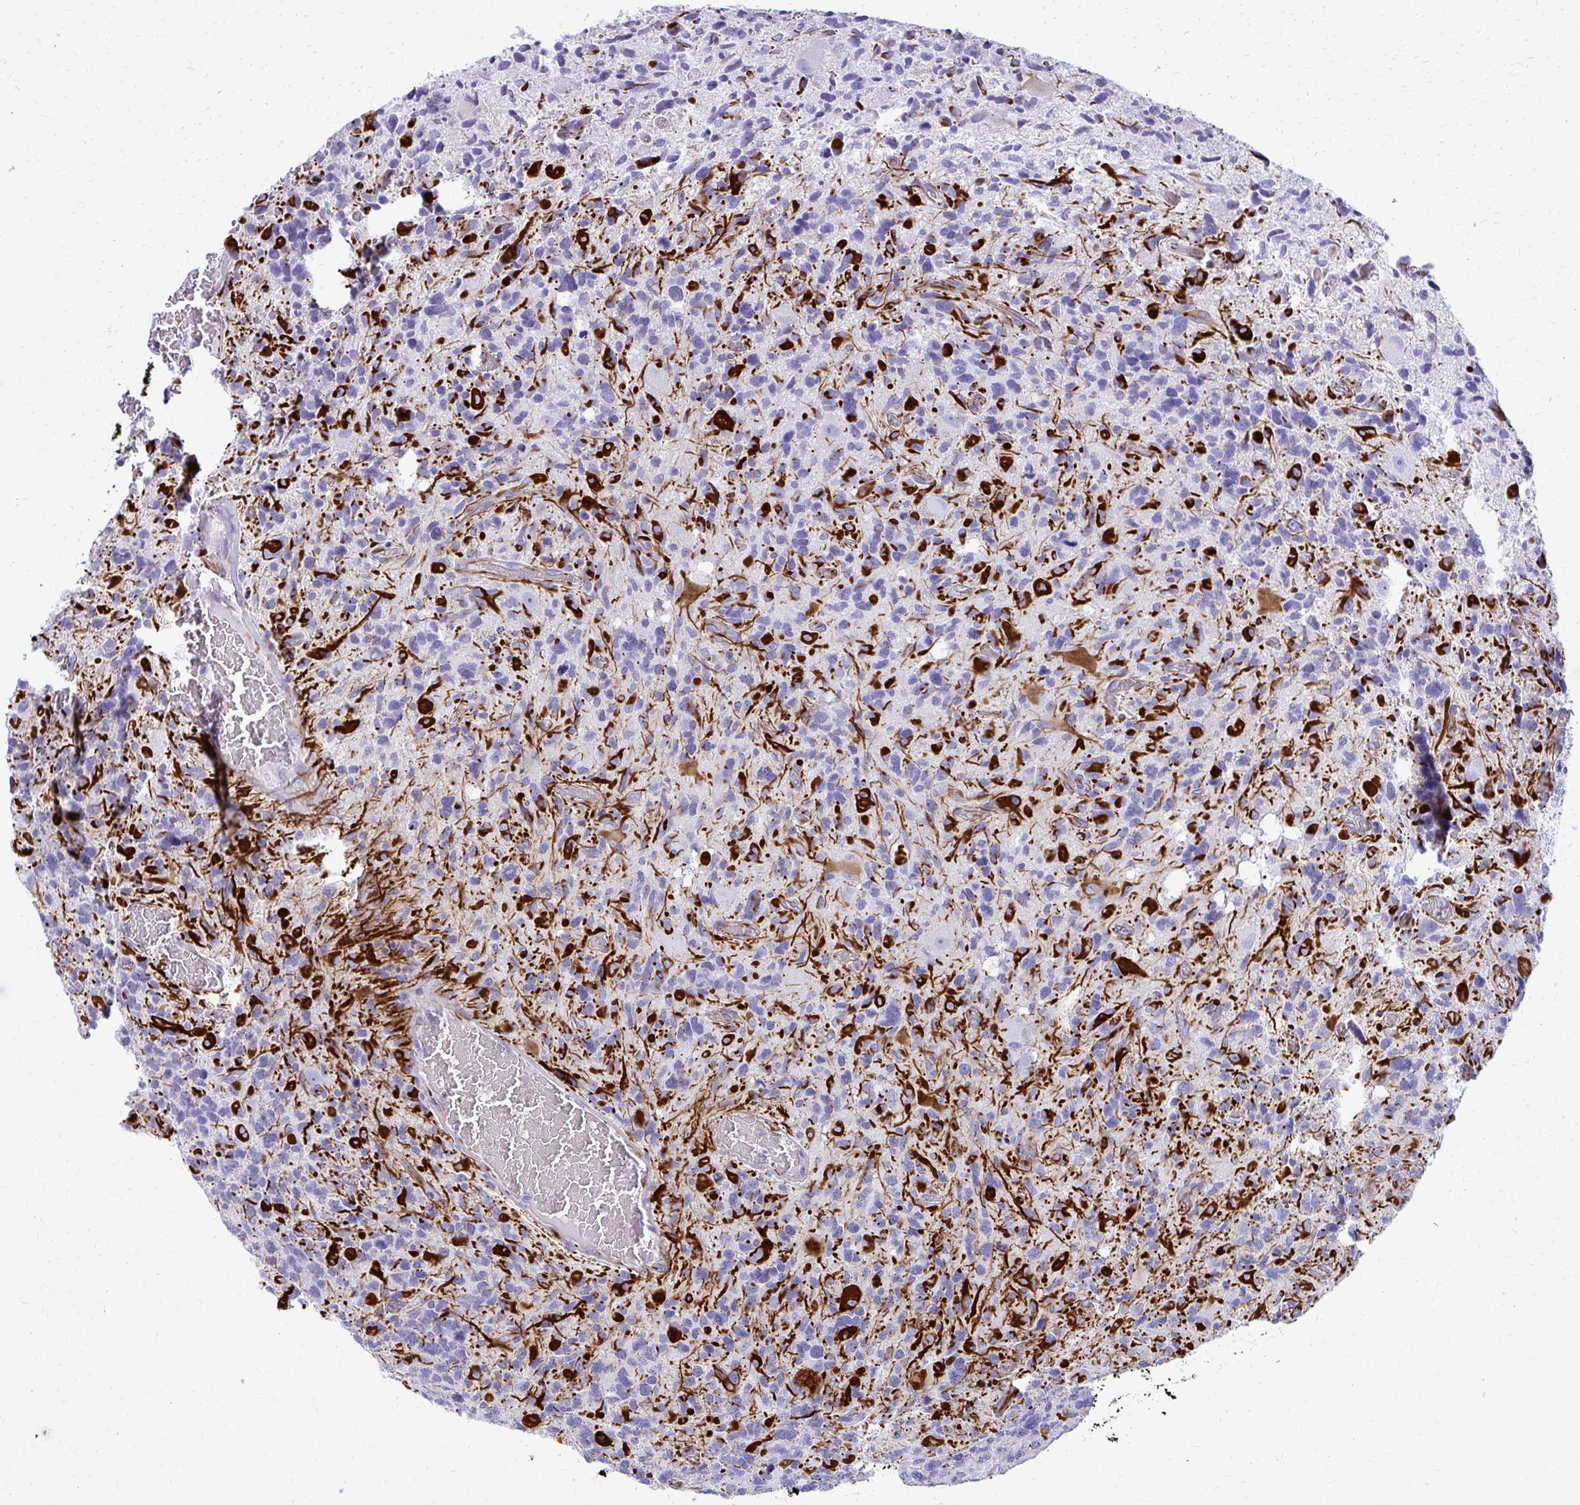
{"staining": {"intensity": "strong", "quantity": "25%-75%", "location": "cytoplasmic/membranous"}, "tissue": "glioma", "cell_type": "Tumor cells", "image_type": "cancer", "snomed": [{"axis": "morphology", "description": "Glioma, malignant, High grade"}, {"axis": "topography", "description": "Brain"}], "caption": "Glioma stained for a protein reveals strong cytoplasmic/membranous positivity in tumor cells.", "gene": "TRIM6", "patient": {"sex": "male", "age": 49}}